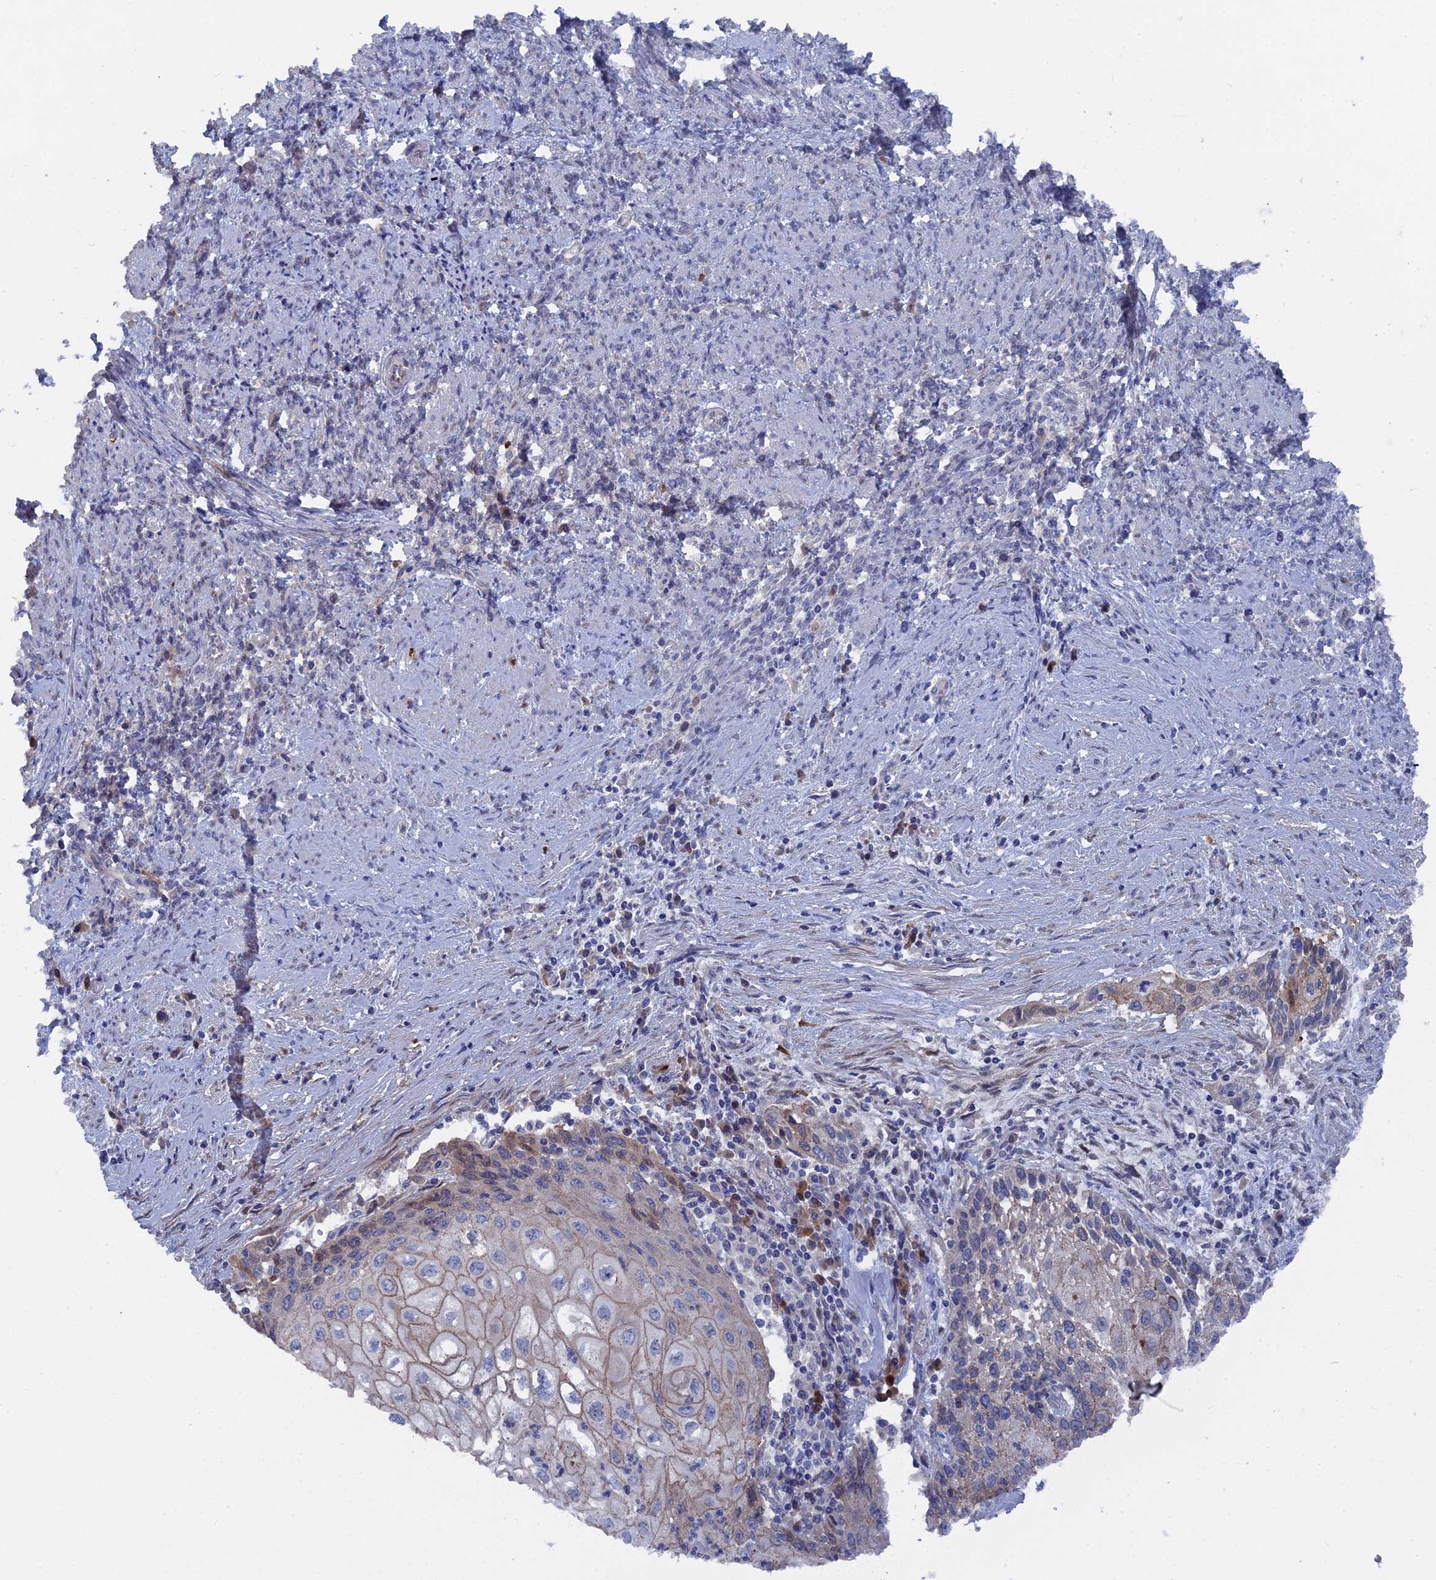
{"staining": {"intensity": "strong", "quantity": "<25%", "location": "cytoplasmic/membranous"}, "tissue": "cervical cancer", "cell_type": "Tumor cells", "image_type": "cancer", "snomed": [{"axis": "morphology", "description": "Squamous cell carcinoma, NOS"}, {"axis": "topography", "description": "Cervix"}], "caption": "Protein analysis of cervical squamous cell carcinoma tissue displays strong cytoplasmic/membranous expression in approximately <25% of tumor cells.", "gene": "TMEM161A", "patient": {"sex": "female", "age": 67}}